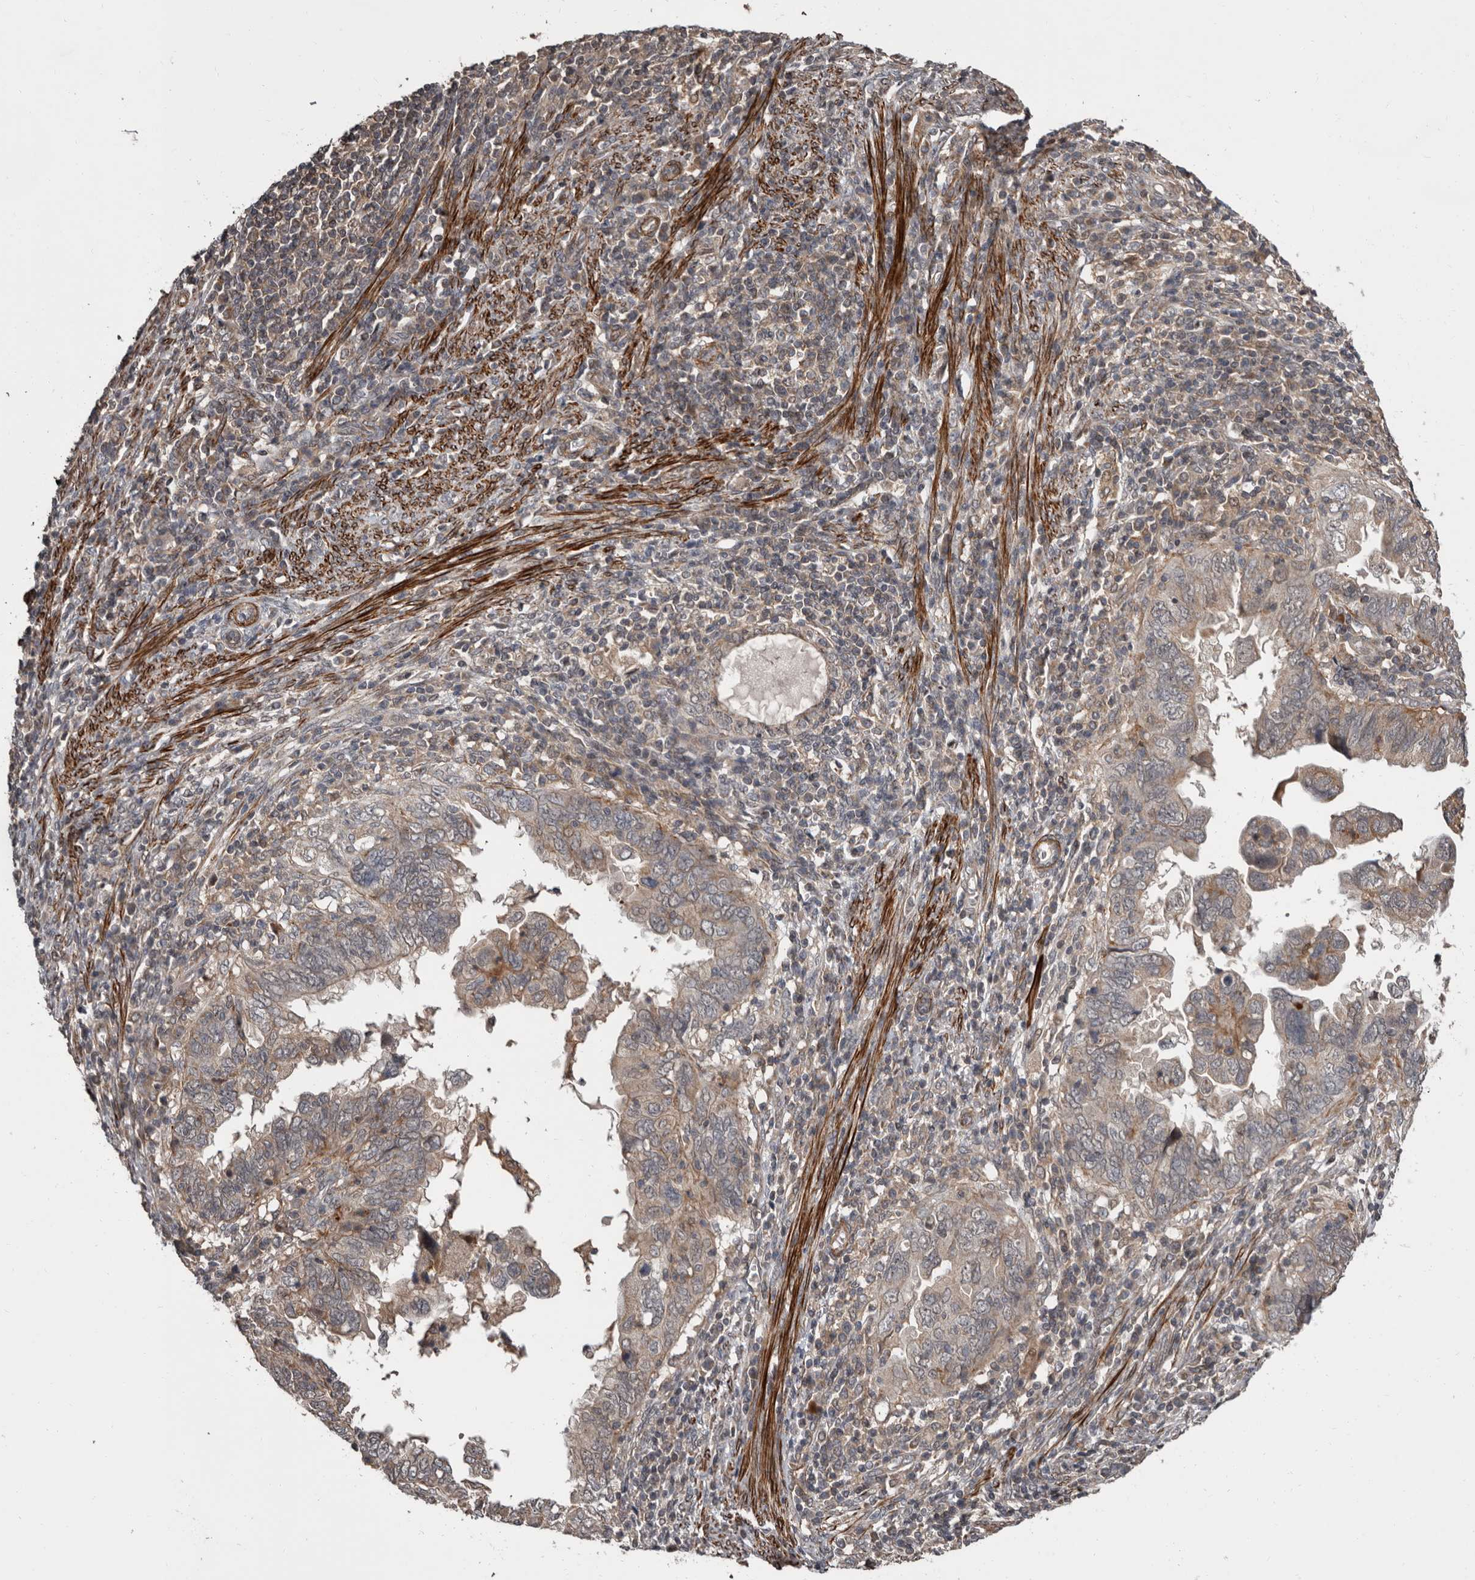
{"staining": {"intensity": "weak", "quantity": "25%-75%", "location": "cytoplasmic/membranous"}, "tissue": "endometrial cancer", "cell_type": "Tumor cells", "image_type": "cancer", "snomed": [{"axis": "morphology", "description": "Adenocarcinoma, NOS"}, {"axis": "topography", "description": "Uterus"}], "caption": "The micrograph shows staining of adenocarcinoma (endometrial), revealing weak cytoplasmic/membranous protein expression (brown color) within tumor cells.", "gene": "FGFR4", "patient": {"sex": "female", "age": 77}}